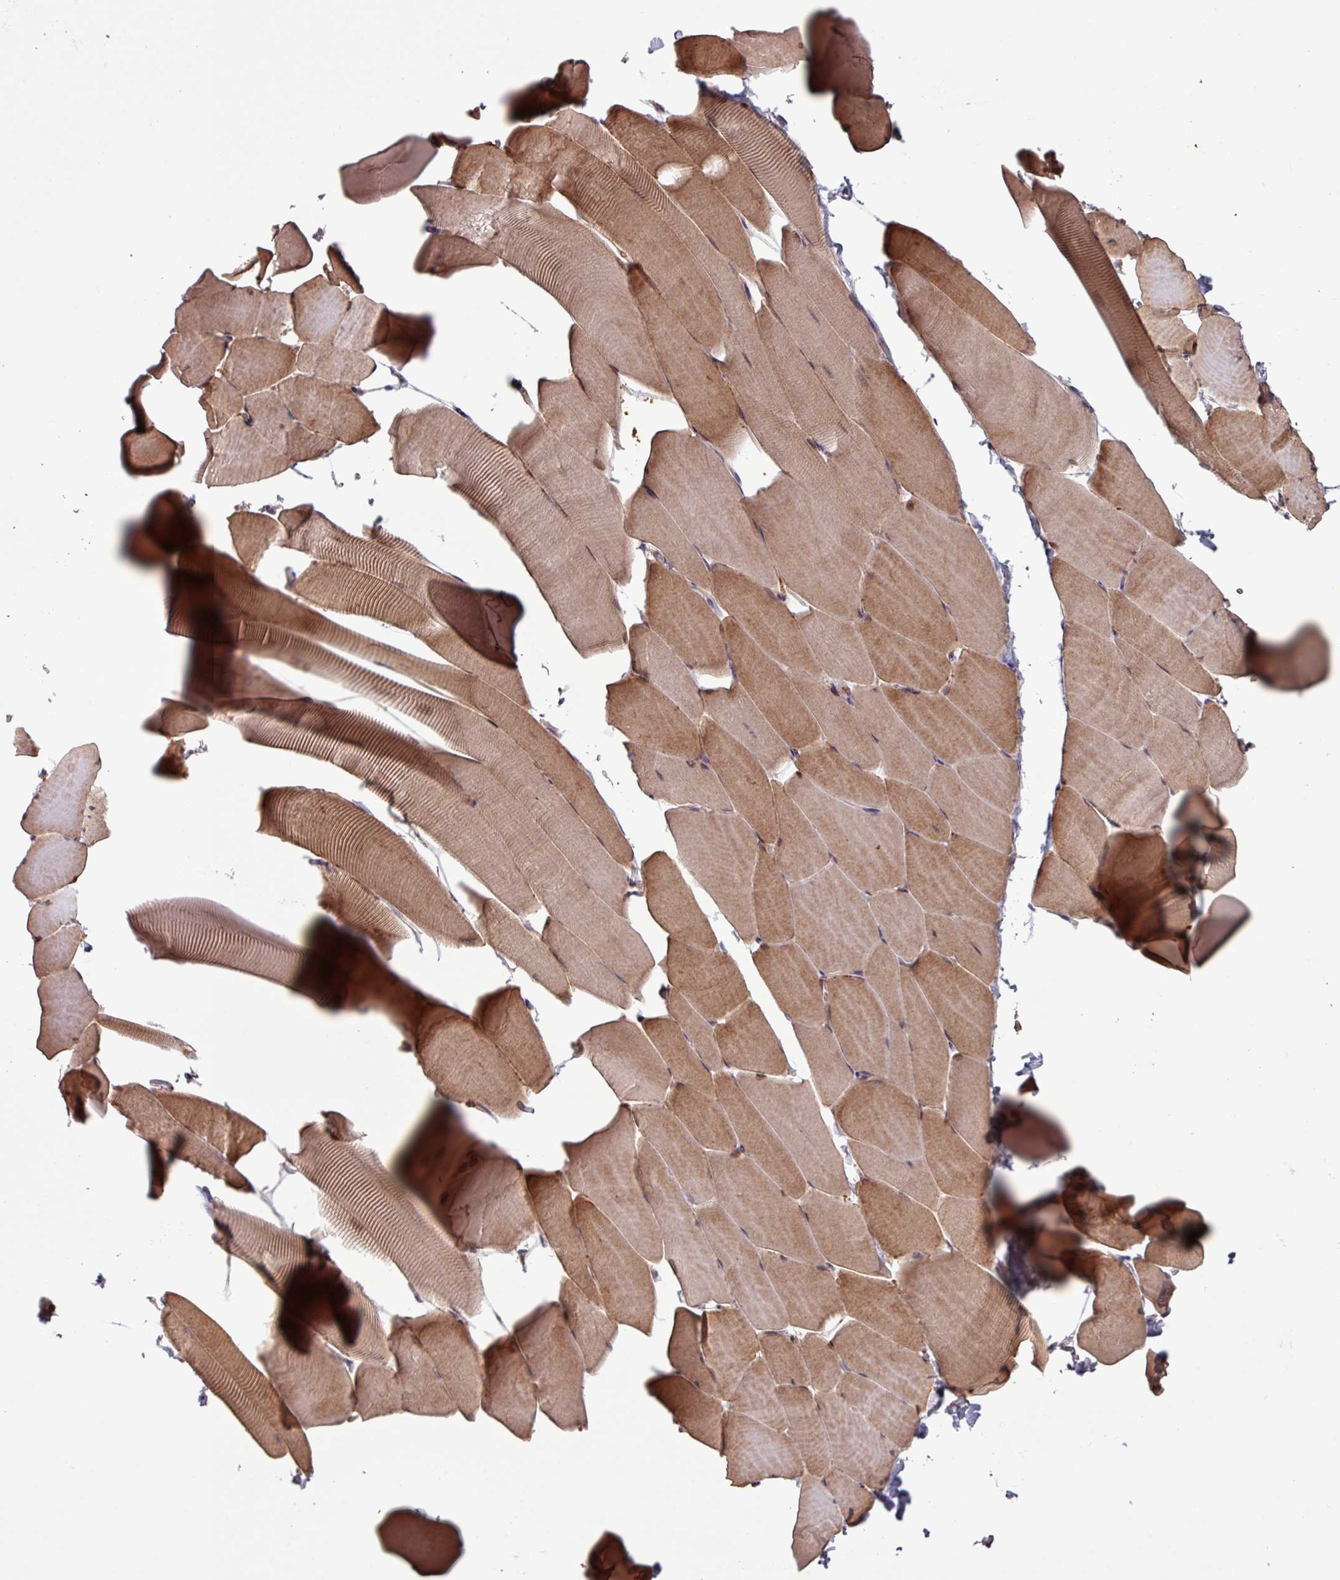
{"staining": {"intensity": "moderate", "quantity": "25%-75%", "location": "cytoplasmic/membranous,nuclear"}, "tissue": "skeletal muscle", "cell_type": "Myocytes", "image_type": "normal", "snomed": [{"axis": "morphology", "description": "Normal tissue, NOS"}, {"axis": "topography", "description": "Skeletal muscle"}], "caption": "Immunohistochemical staining of unremarkable skeletal muscle demonstrates 25%-75% levels of moderate cytoplasmic/membranous,nuclear protein expression in approximately 25%-75% of myocytes.", "gene": "PDPR", "patient": {"sex": "male", "age": 25}}